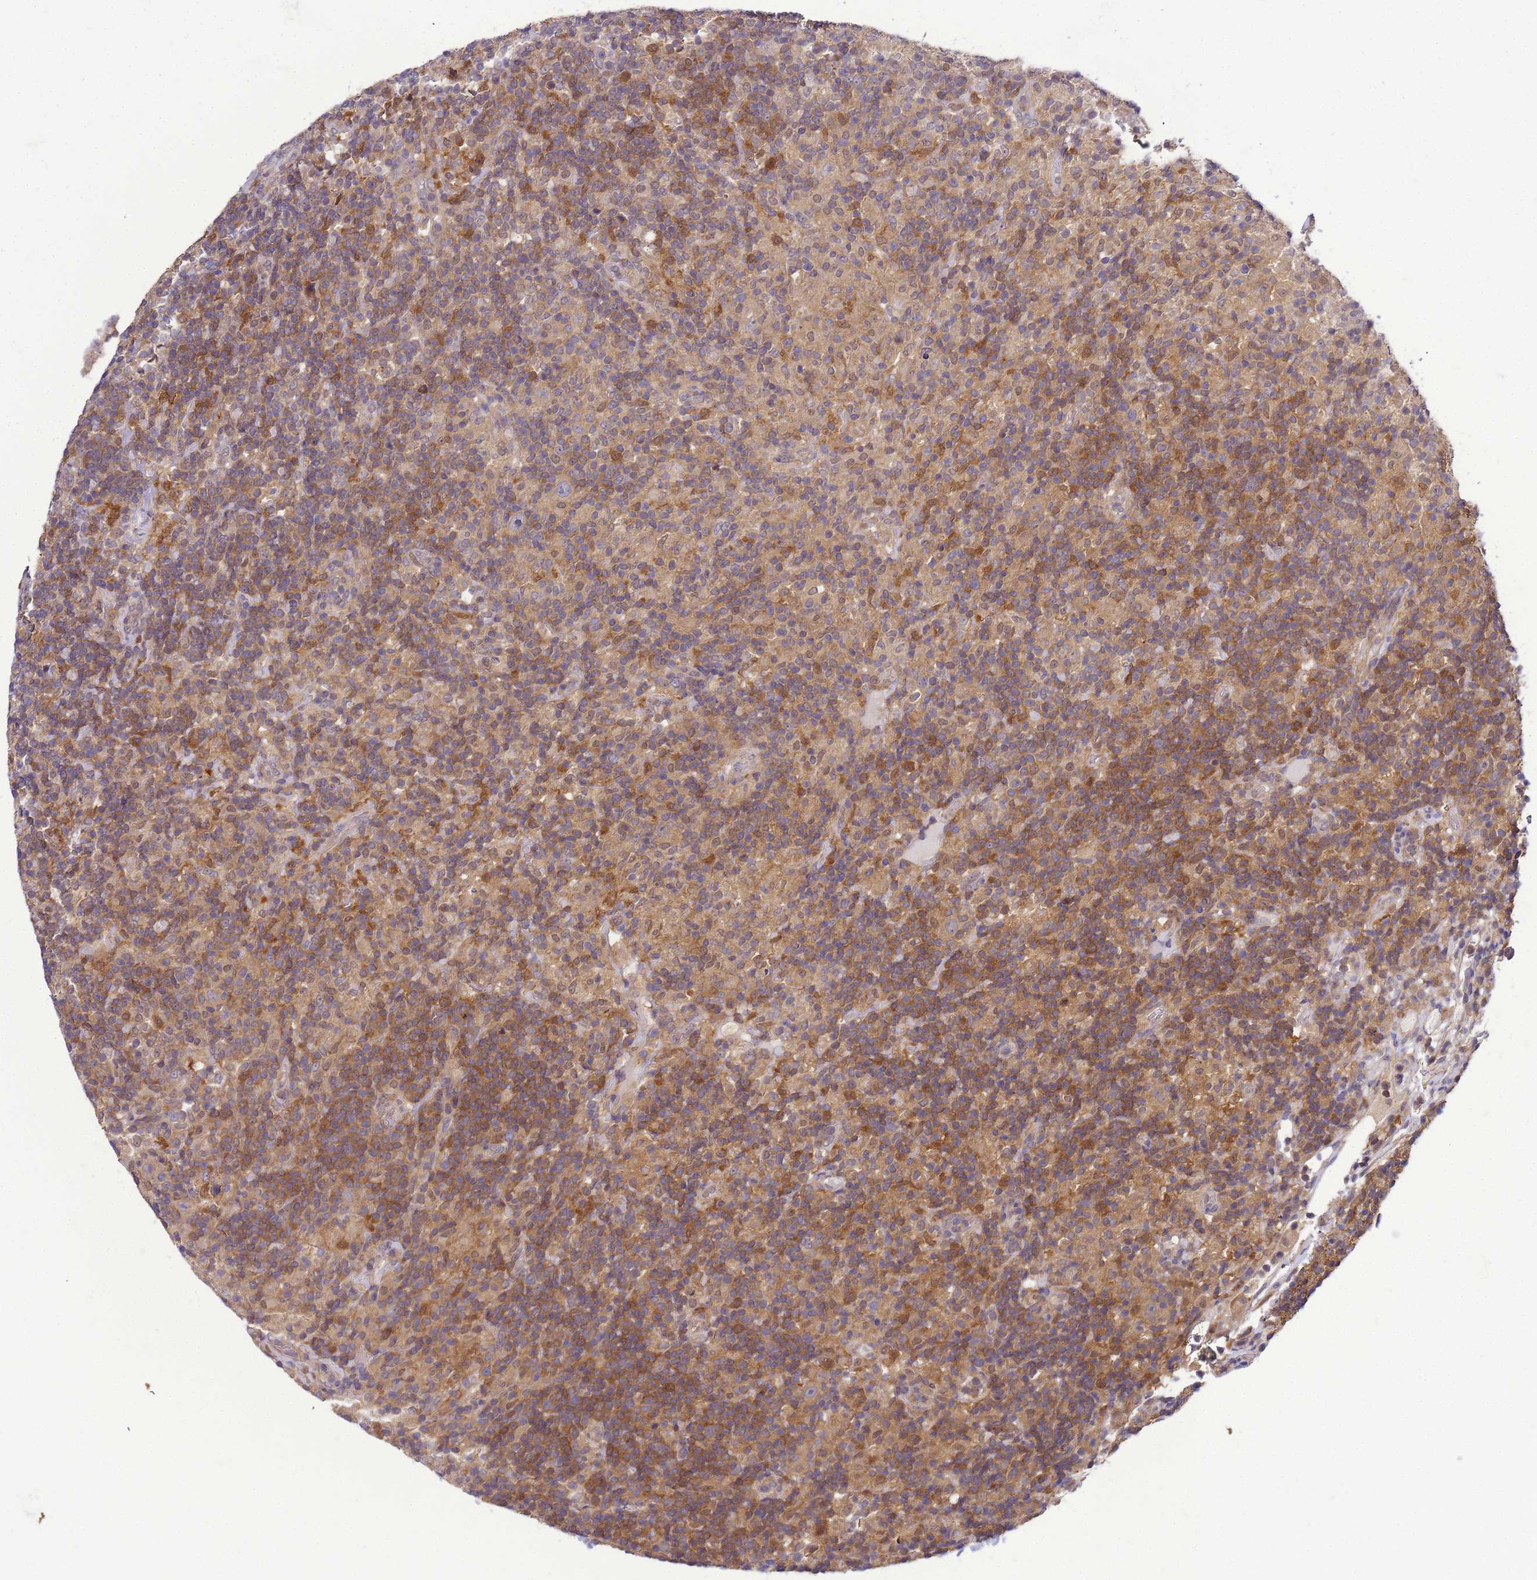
{"staining": {"intensity": "negative", "quantity": "none", "location": "none"}, "tissue": "lymphoma", "cell_type": "Tumor cells", "image_type": "cancer", "snomed": [{"axis": "morphology", "description": "Hodgkin's disease, NOS"}, {"axis": "topography", "description": "Lymph node"}], "caption": "There is no significant positivity in tumor cells of lymphoma.", "gene": "DDI2", "patient": {"sex": "male", "age": 70}}